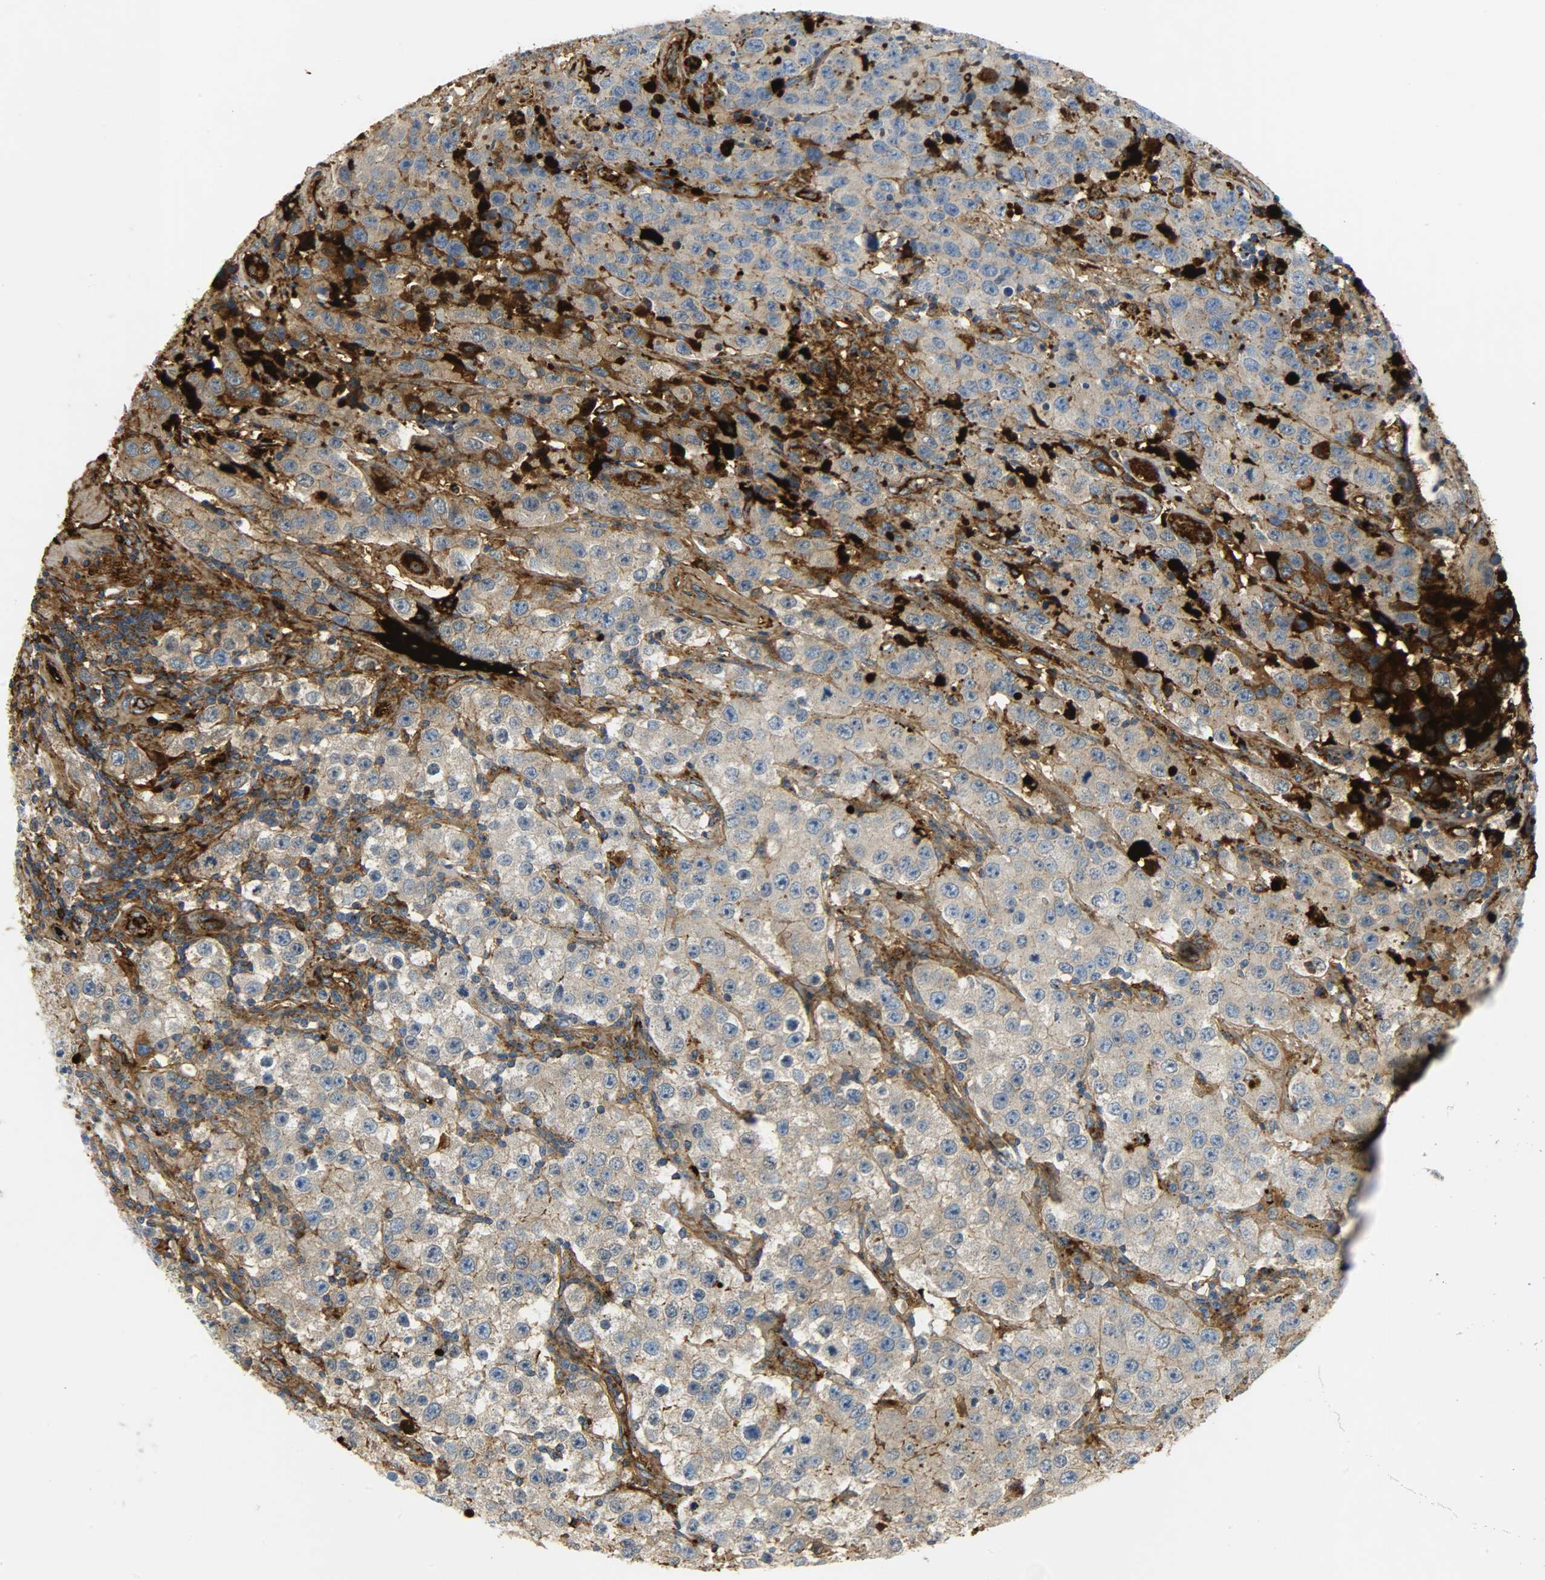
{"staining": {"intensity": "weak", "quantity": ">75%", "location": "cytoplasmic/membranous"}, "tissue": "testis cancer", "cell_type": "Tumor cells", "image_type": "cancer", "snomed": [{"axis": "morphology", "description": "Seminoma, NOS"}, {"axis": "topography", "description": "Testis"}], "caption": "IHC staining of testis cancer (seminoma), which displays low levels of weak cytoplasmic/membranous expression in about >75% of tumor cells indicating weak cytoplasmic/membranous protein expression. The staining was performed using DAB (3,3'-diaminobenzidine) (brown) for protein detection and nuclei were counterstained in hematoxylin (blue).", "gene": "CRP", "patient": {"sex": "male", "age": 52}}